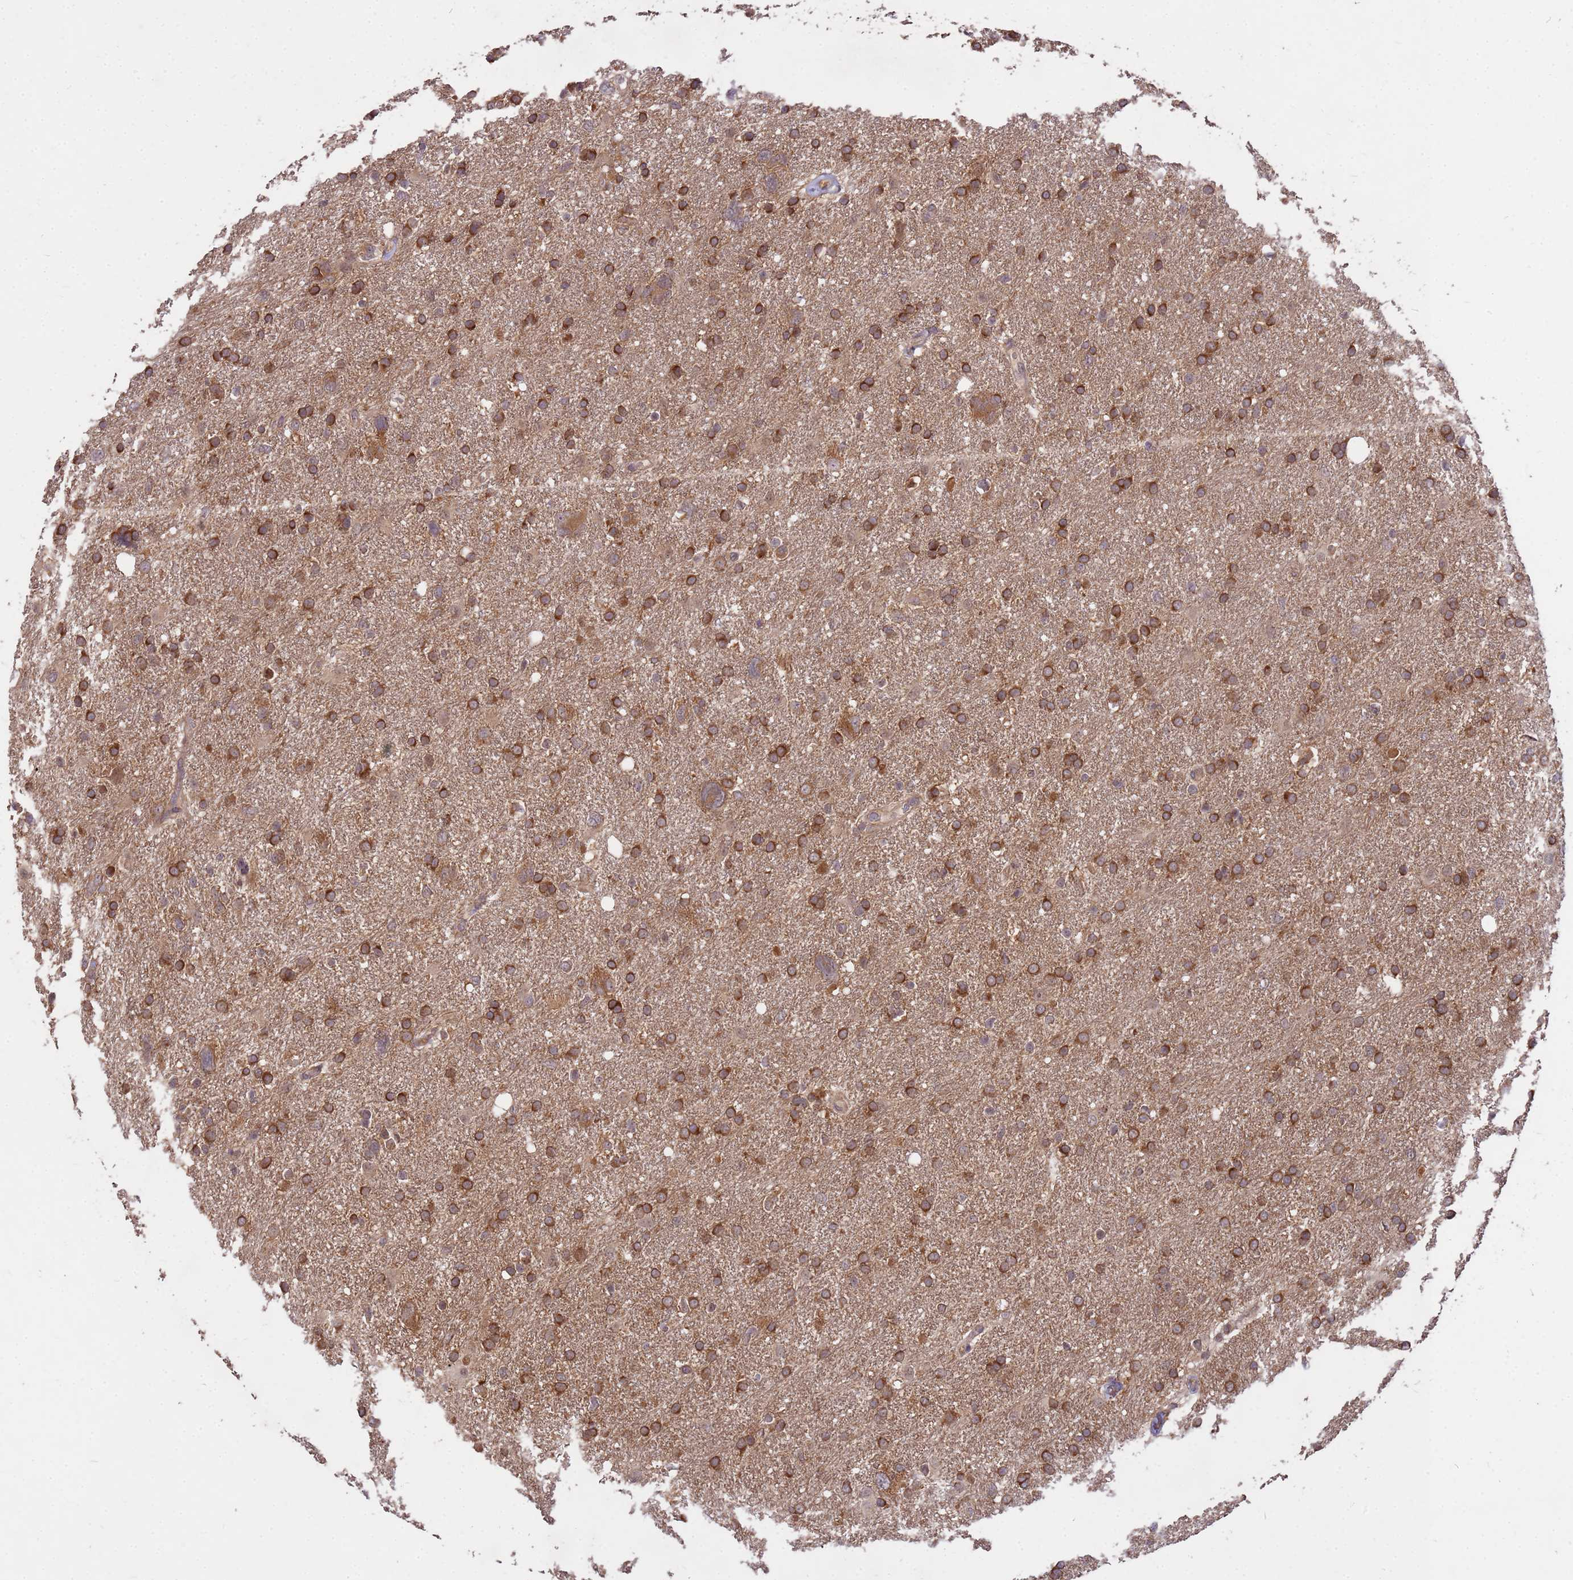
{"staining": {"intensity": "moderate", "quantity": ">75%", "location": "cytoplasmic/membranous"}, "tissue": "glioma", "cell_type": "Tumor cells", "image_type": "cancer", "snomed": [{"axis": "morphology", "description": "Glioma, malignant, High grade"}, {"axis": "topography", "description": "Brain"}], "caption": "IHC photomicrograph of neoplastic tissue: high-grade glioma (malignant) stained using immunohistochemistry exhibits medium levels of moderate protein expression localized specifically in the cytoplasmic/membranous of tumor cells, appearing as a cytoplasmic/membranous brown color.", "gene": "PPP2CB", "patient": {"sex": "male", "age": 61}}